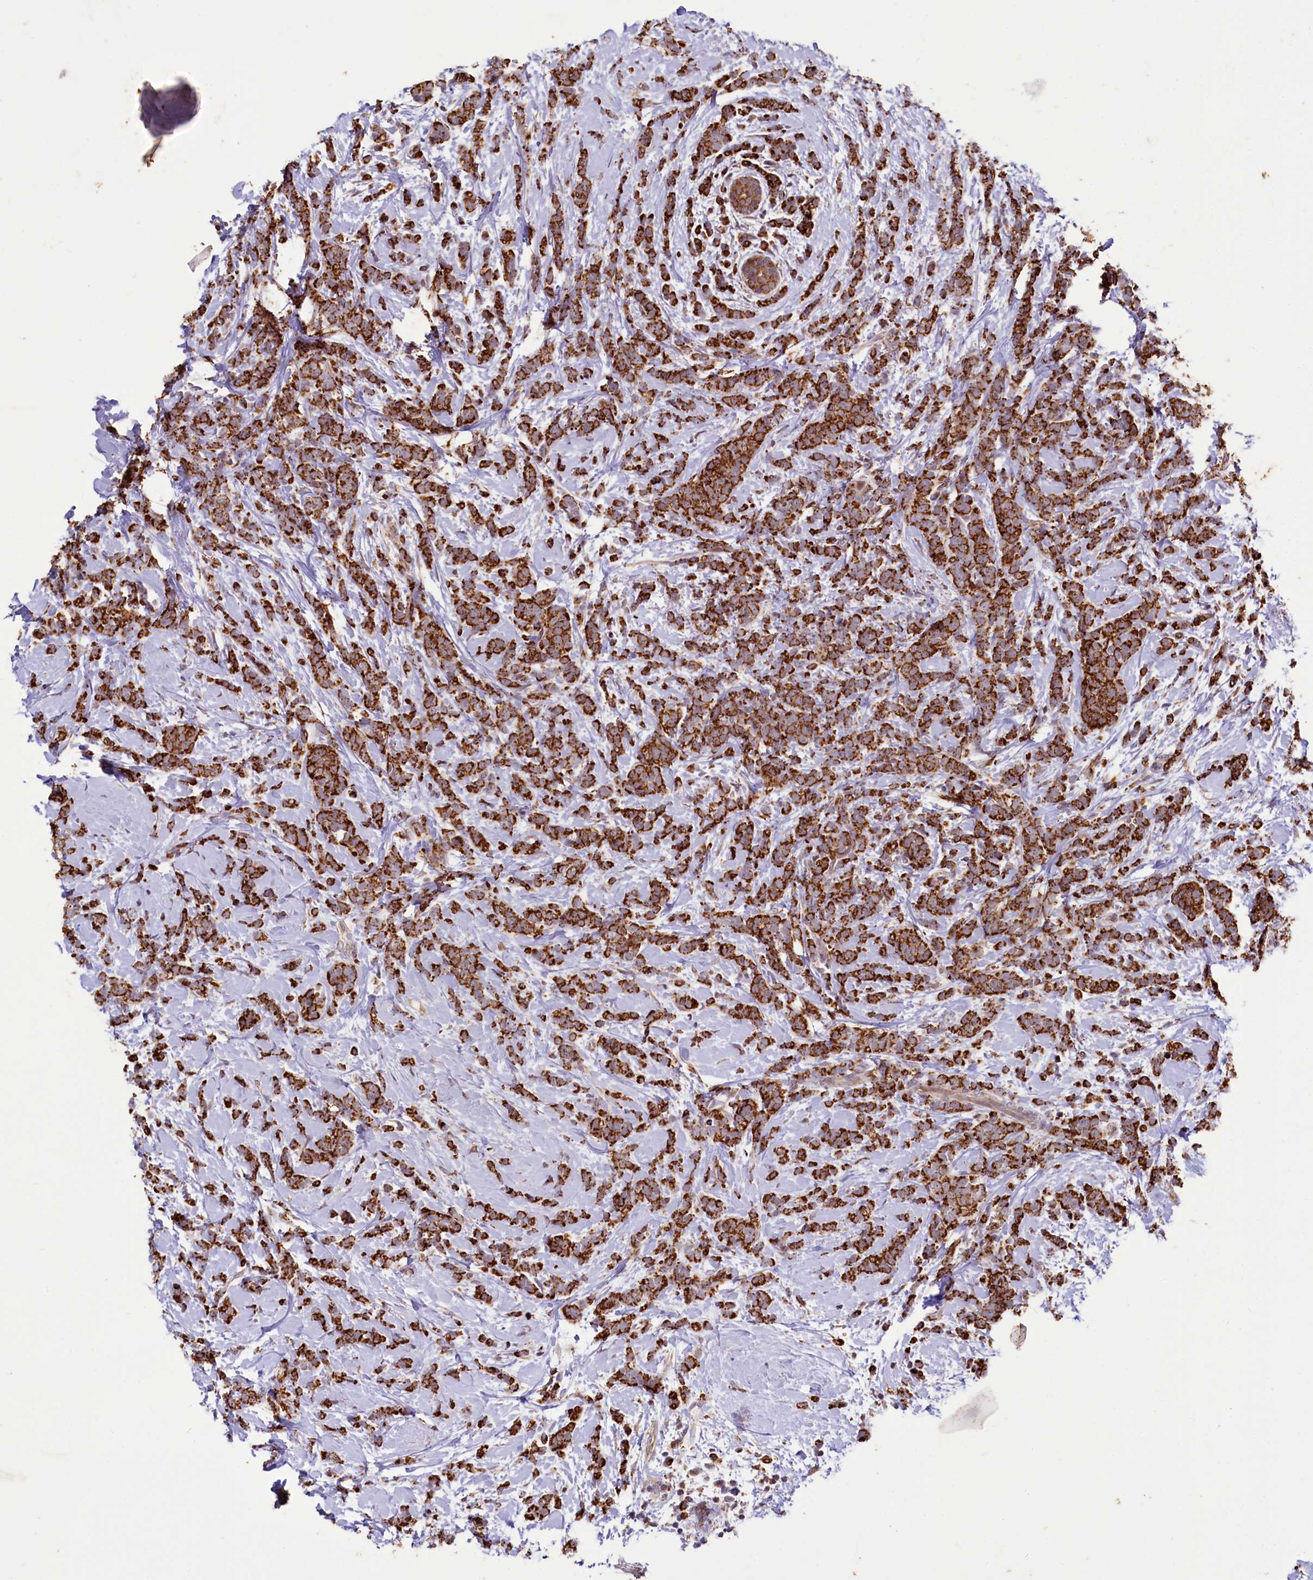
{"staining": {"intensity": "strong", "quantity": ">75%", "location": "cytoplasmic/membranous"}, "tissue": "breast cancer", "cell_type": "Tumor cells", "image_type": "cancer", "snomed": [{"axis": "morphology", "description": "Lobular carcinoma"}, {"axis": "topography", "description": "Breast"}], "caption": "DAB immunohistochemical staining of breast lobular carcinoma displays strong cytoplasmic/membranous protein expression in approximately >75% of tumor cells.", "gene": "DYNC2H1", "patient": {"sex": "female", "age": 58}}